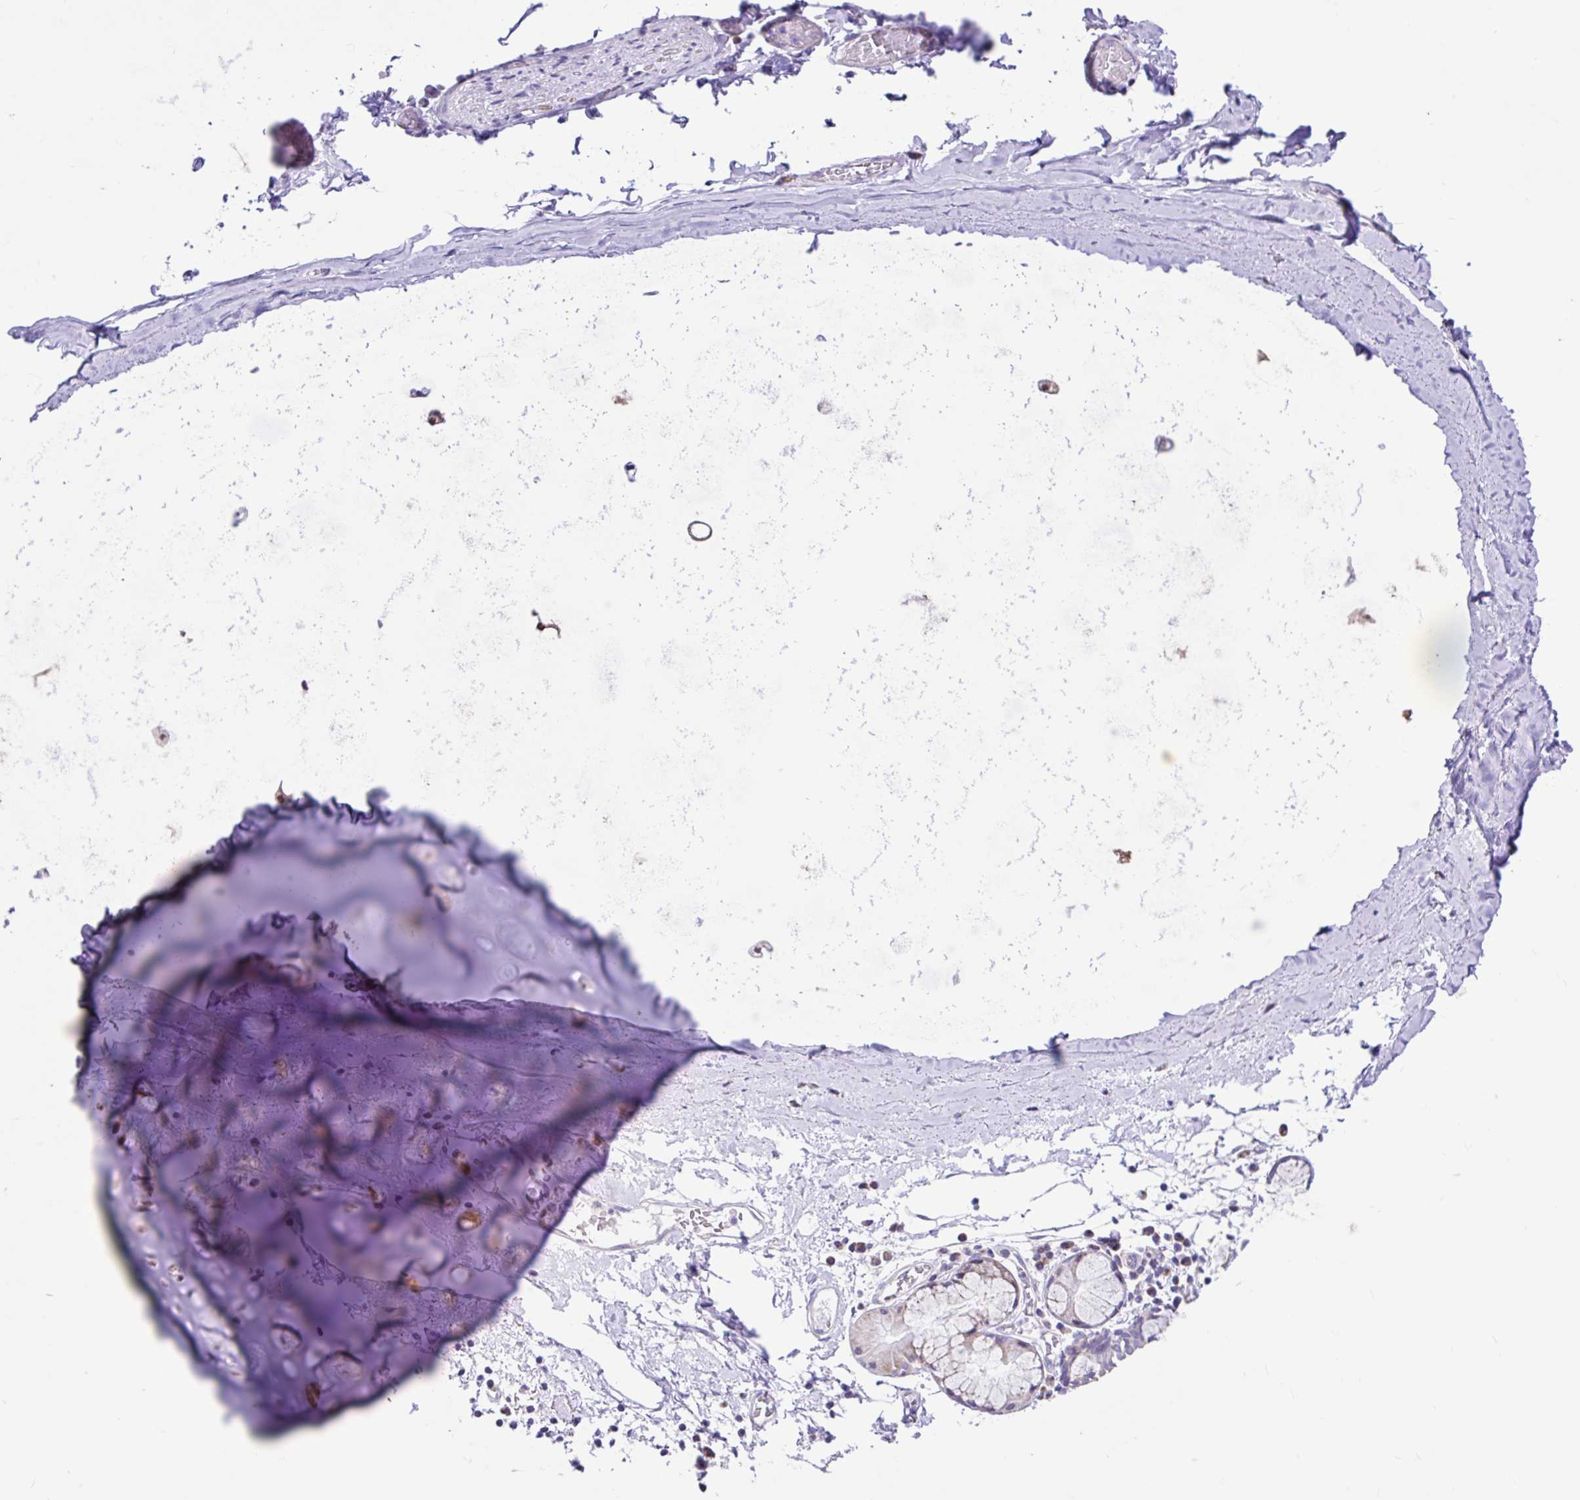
{"staining": {"intensity": "negative", "quantity": "none", "location": "none"}, "tissue": "adipose tissue", "cell_type": "Adipocytes", "image_type": "normal", "snomed": [{"axis": "morphology", "description": "Normal tissue, NOS"}, {"axis": "morphology", "description": "Degeneration, NOS"}, {"axis": "topography", "description": "Cartilage tissue"}, {"axis": "topography", "description": "Lung"}], "caption": "Adipocytes show no significant staining in normal adipose tissue.", "gene": "NDUFS2", "patient": {"sex": "female", "age": 61}}